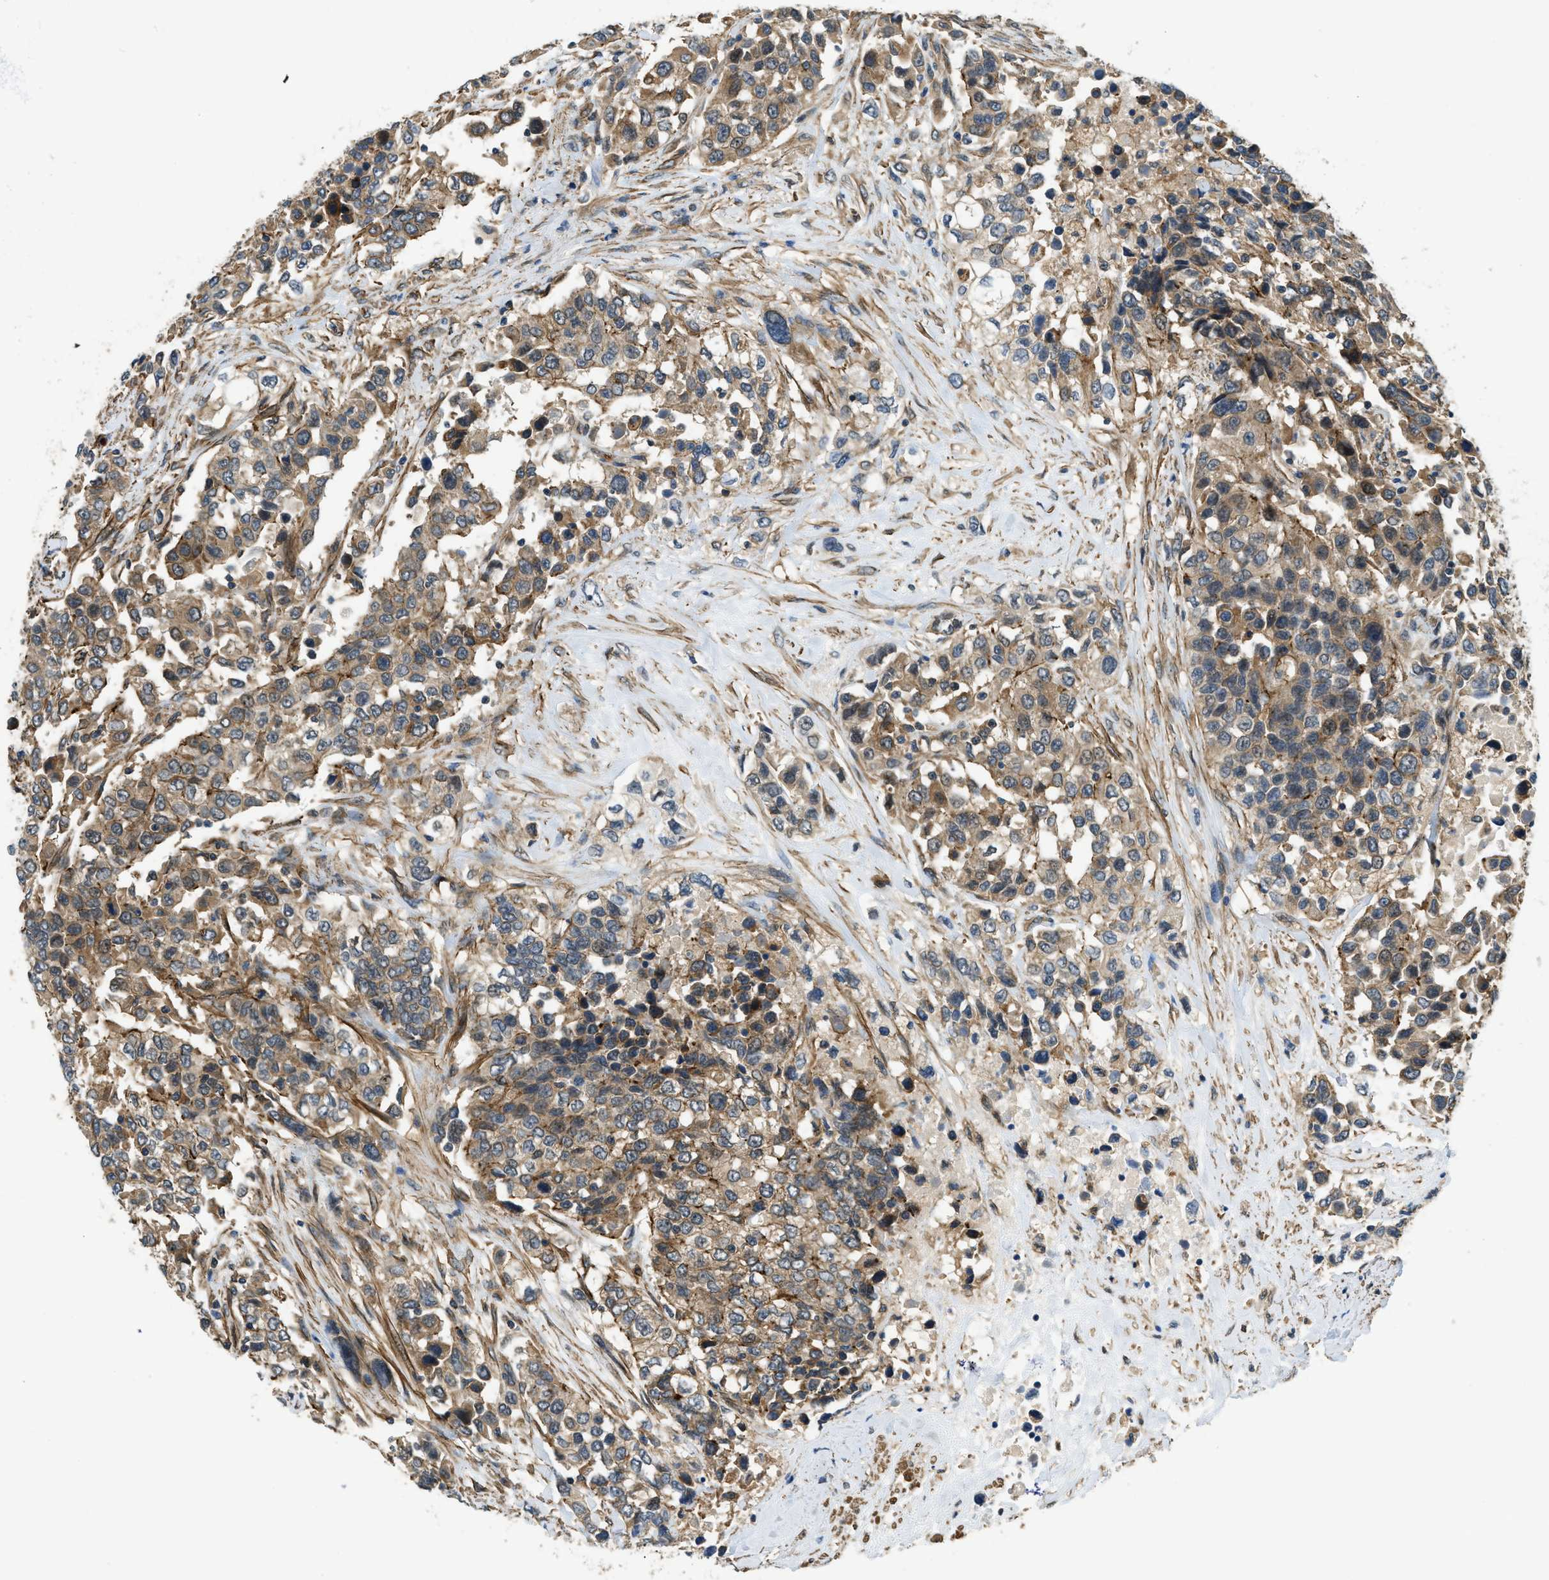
{"staining": {"intensity": "moderate", "quantity": ">75%", "location": "cytoplasmic/membranous"}, "tissue": "urothelial cancer", "cell_type": "Tumor cells", "image_type": "cancer", "snomed": [{"axis": "morphology", "description": "Urothelial carcinoma, High grade"}, {"axis": "topography", "description": "Urinary bladder"}], "caption": "Human urothelial cancer stained for a protein (brown) demonstrates moderate cytoplasmic/membranous positive positivity in about >75% of tumor cells.", "gene": "CGN", "patient": {"sex": "female", "age": 80}}